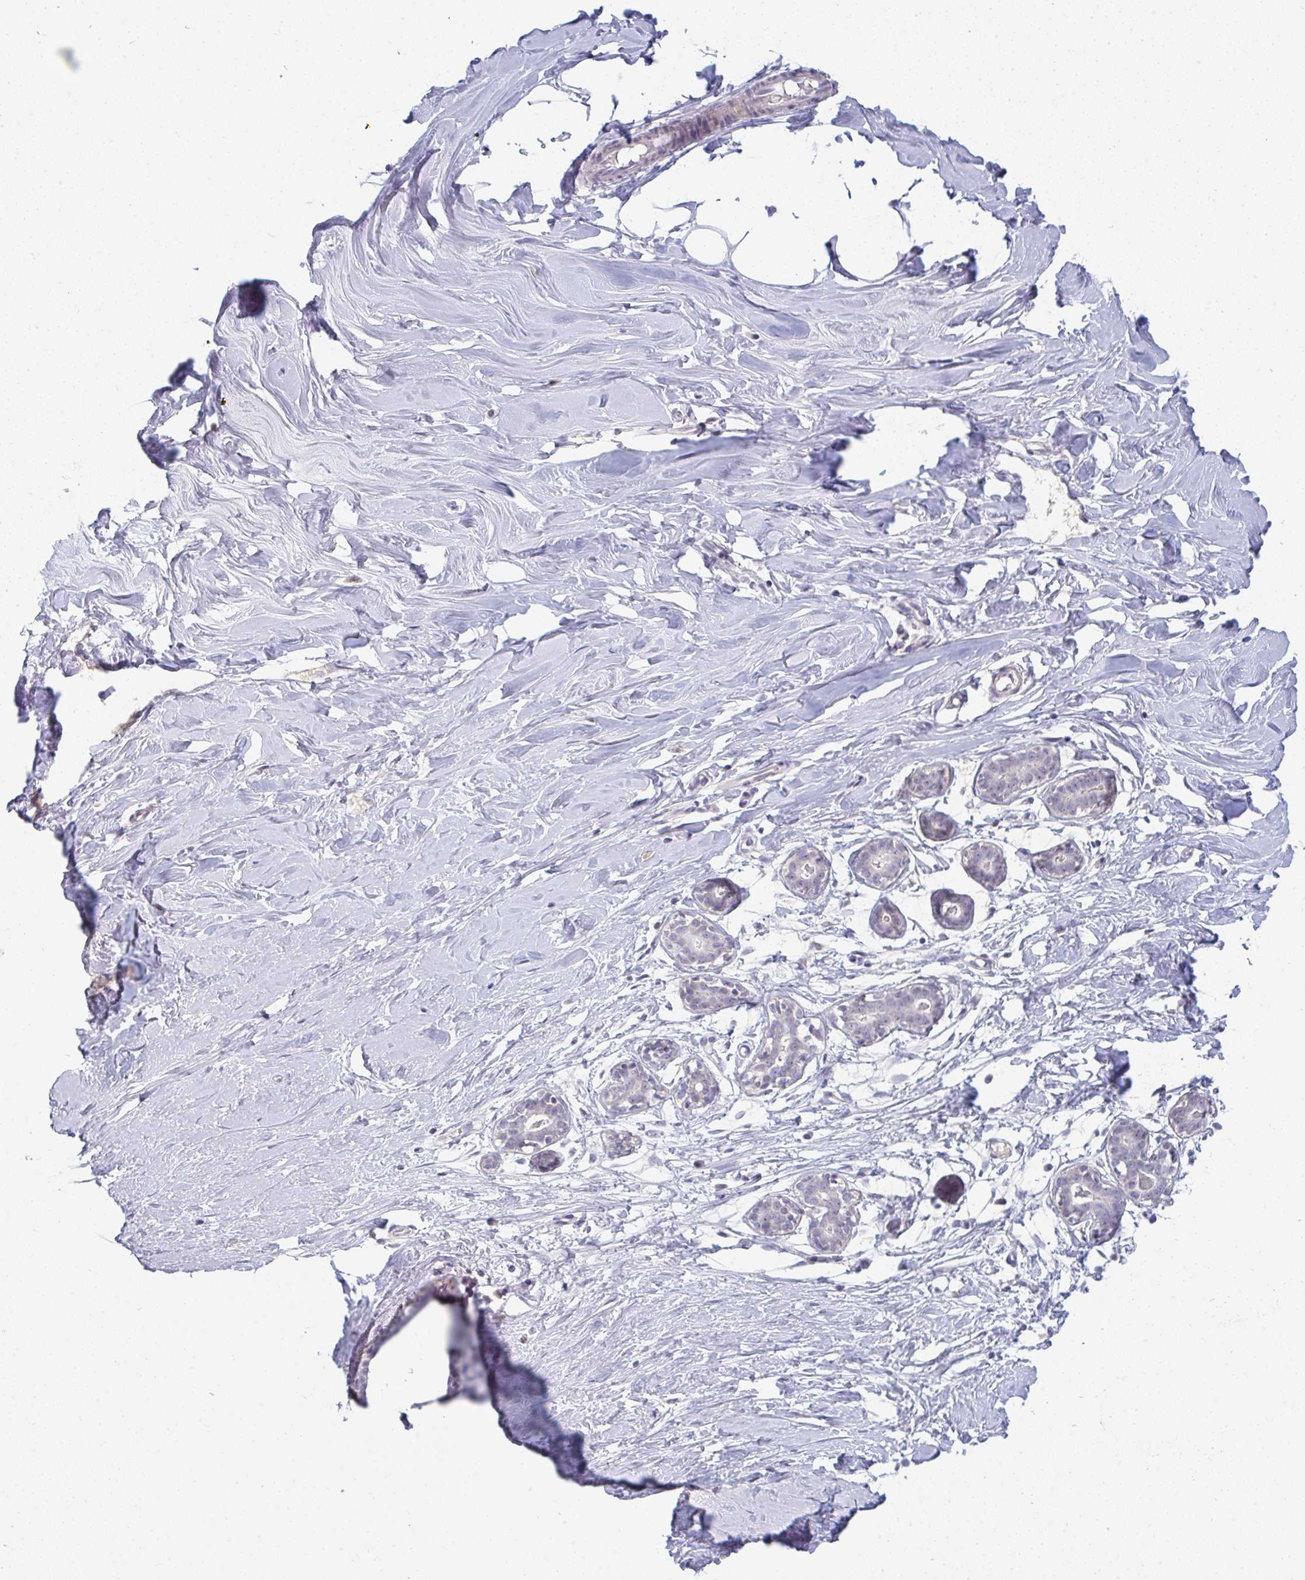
{"staining": {"intensity": "negative", "quantity": "none", "location": "none"}, "tissue": "breast", "cell_type": "Adipocytes", "image_type": "normal", "snomed": [{"axis": "morphology", "description": "Normal tissue, NOS"}, {"axis": "topography", "description": "Breast"}], "caption": "A histopathology image of breast stained for a protein exhibits no brown staining in adipocytes. (Brightfield microscopy of DAB immunohistochemistry at high magnification).", "gene": "PPFIA4", "patient": {"sex": "female", "age": 27}}